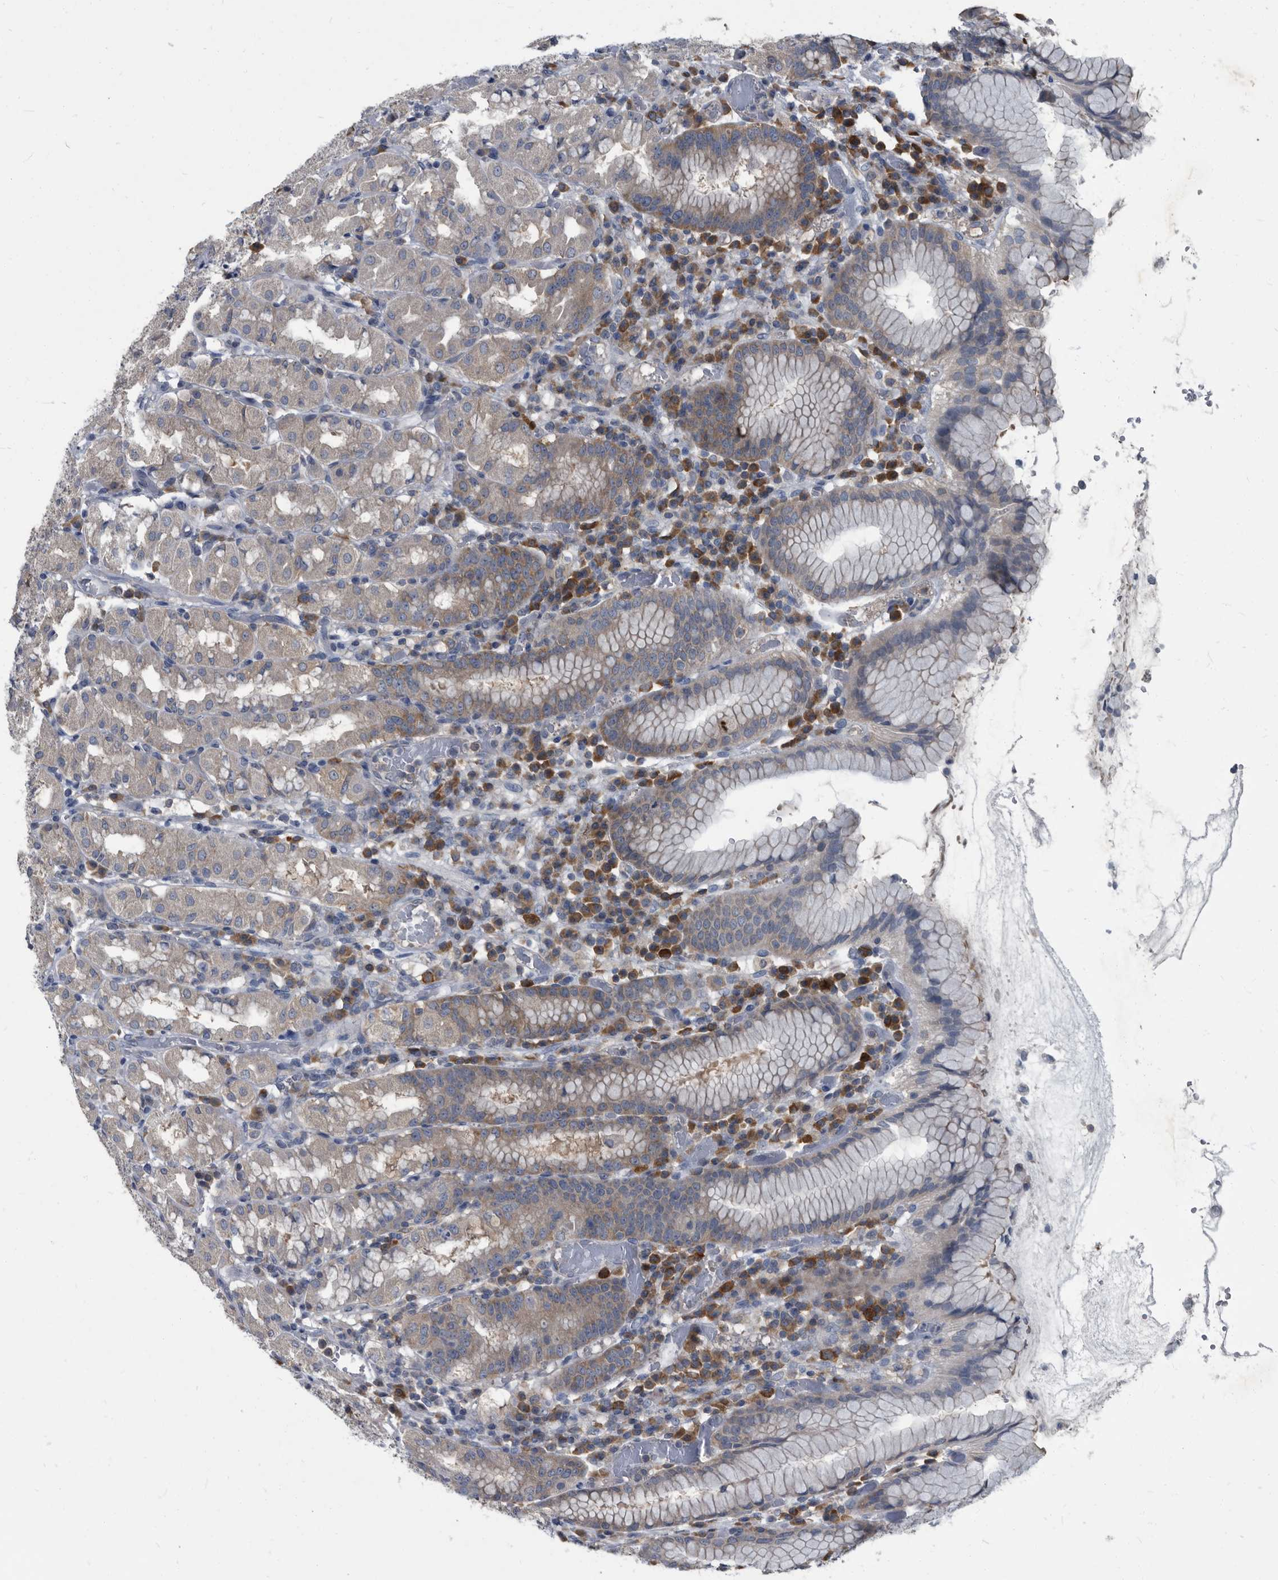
{"staining": {"intensity": "weak", "quantity": "25%-75%", "location": "cytoplasmic/membranous"}, "tissue": "stomach", "cell_type": "Glandular cells", "image_type": "normal", "snomed": [{"axis": "morphology", "description": "Normal tissue, NOS"}, {"axis": "topography", "description": "Stomach"}, {"axis": "topography", "description": "Stomach, lower"}], "caption": "Immunohistochemical staining of normal human stomach demonstrates low levels of weak cytoplasmic/membranous positivity in about 25%-75% of glandular cells. The staining was performed using DAB, with brown indicating positive protein expression. Nuclei are stained blue with hematoxylin.", "gene": "CDV3", "patient": {"sex": "female", "age": 56}}